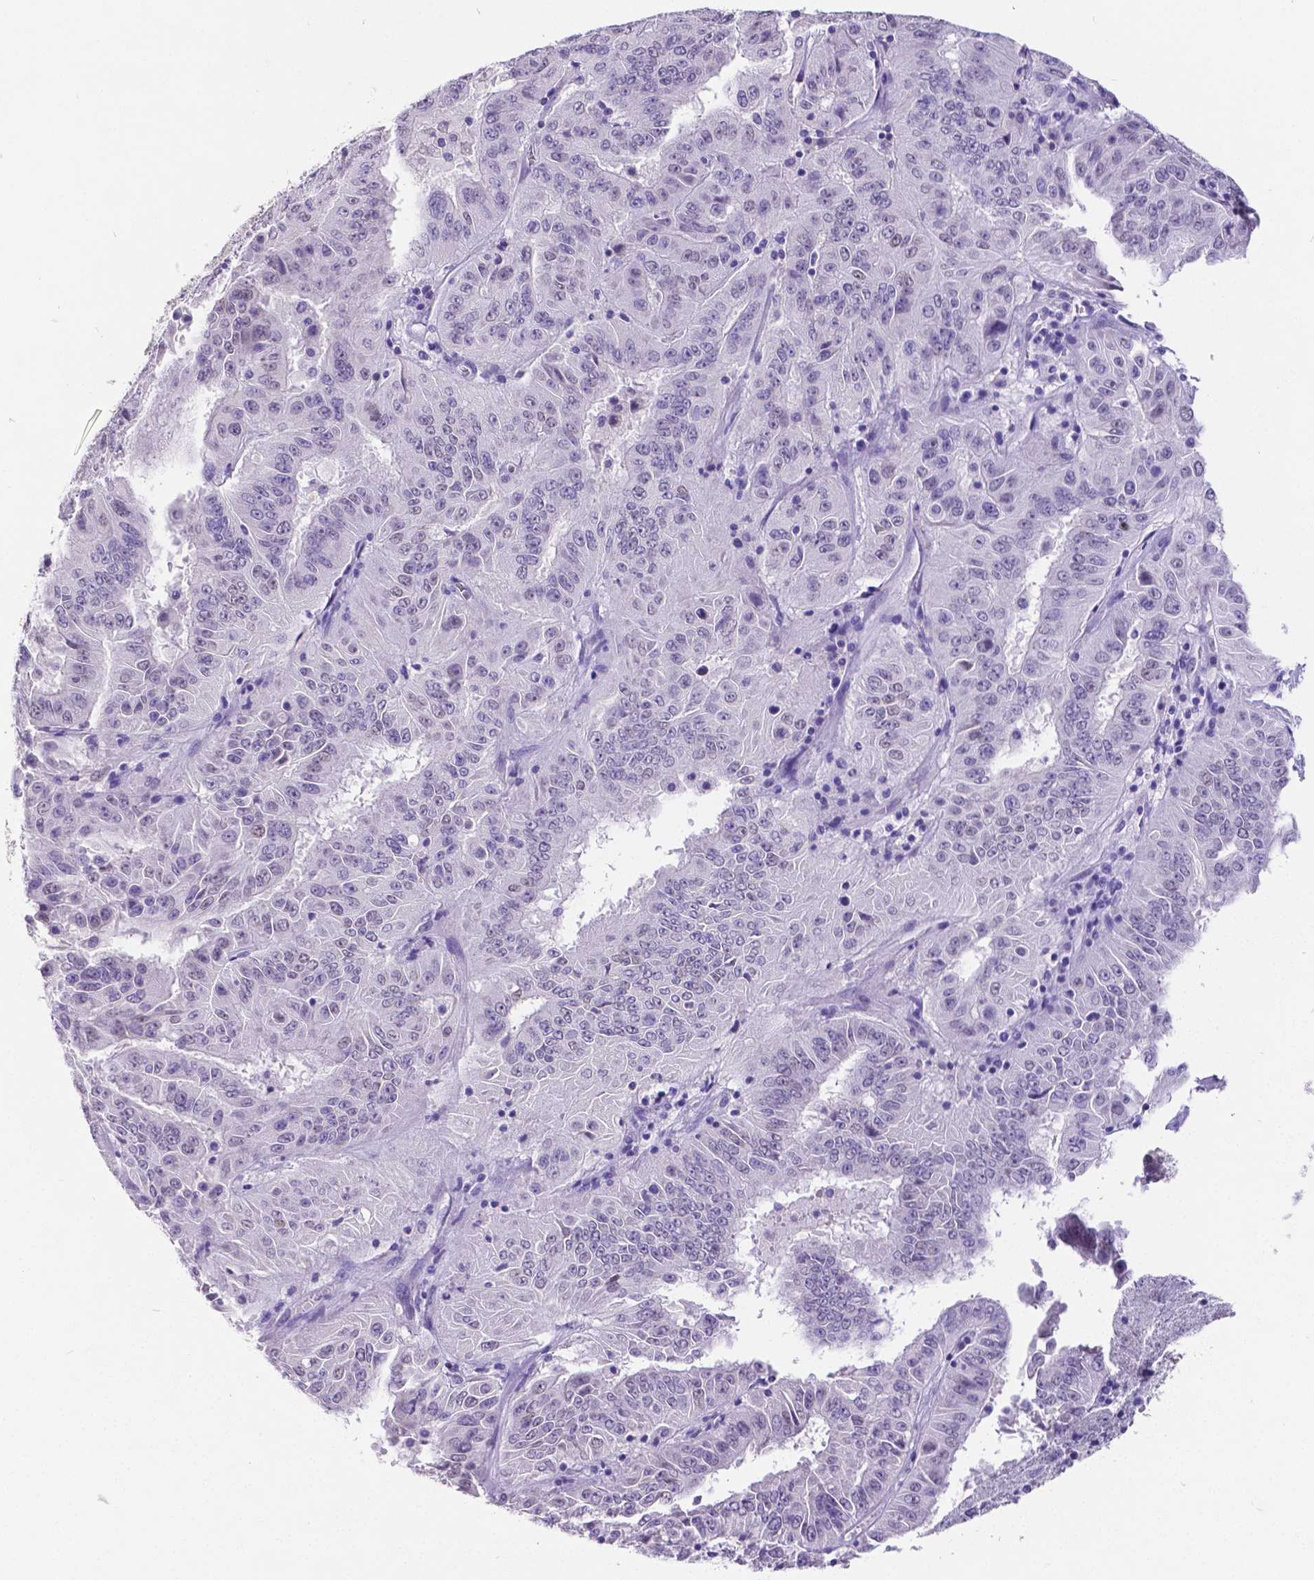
{"staining": {"intensity": "negative", "quantity": "none", "location": "none"}, "tissue": "pancreatic cancer", "cell_type": "Tumor cells", "image_type": "cancer", "snomed": [{"axis": "morphology", "description": "Adenocarcinoma, NOS"}, {"axis": "topography", "description": "Pancreas"}], "caption": "The micrograph demonstrates no significant expression in tumor cells of pancreatic cancer. (Immunohistochemistry, brightfield microscopy, high magnification).", "gene": "SATB2", "patient": {"sex": "male", "age": 63}}